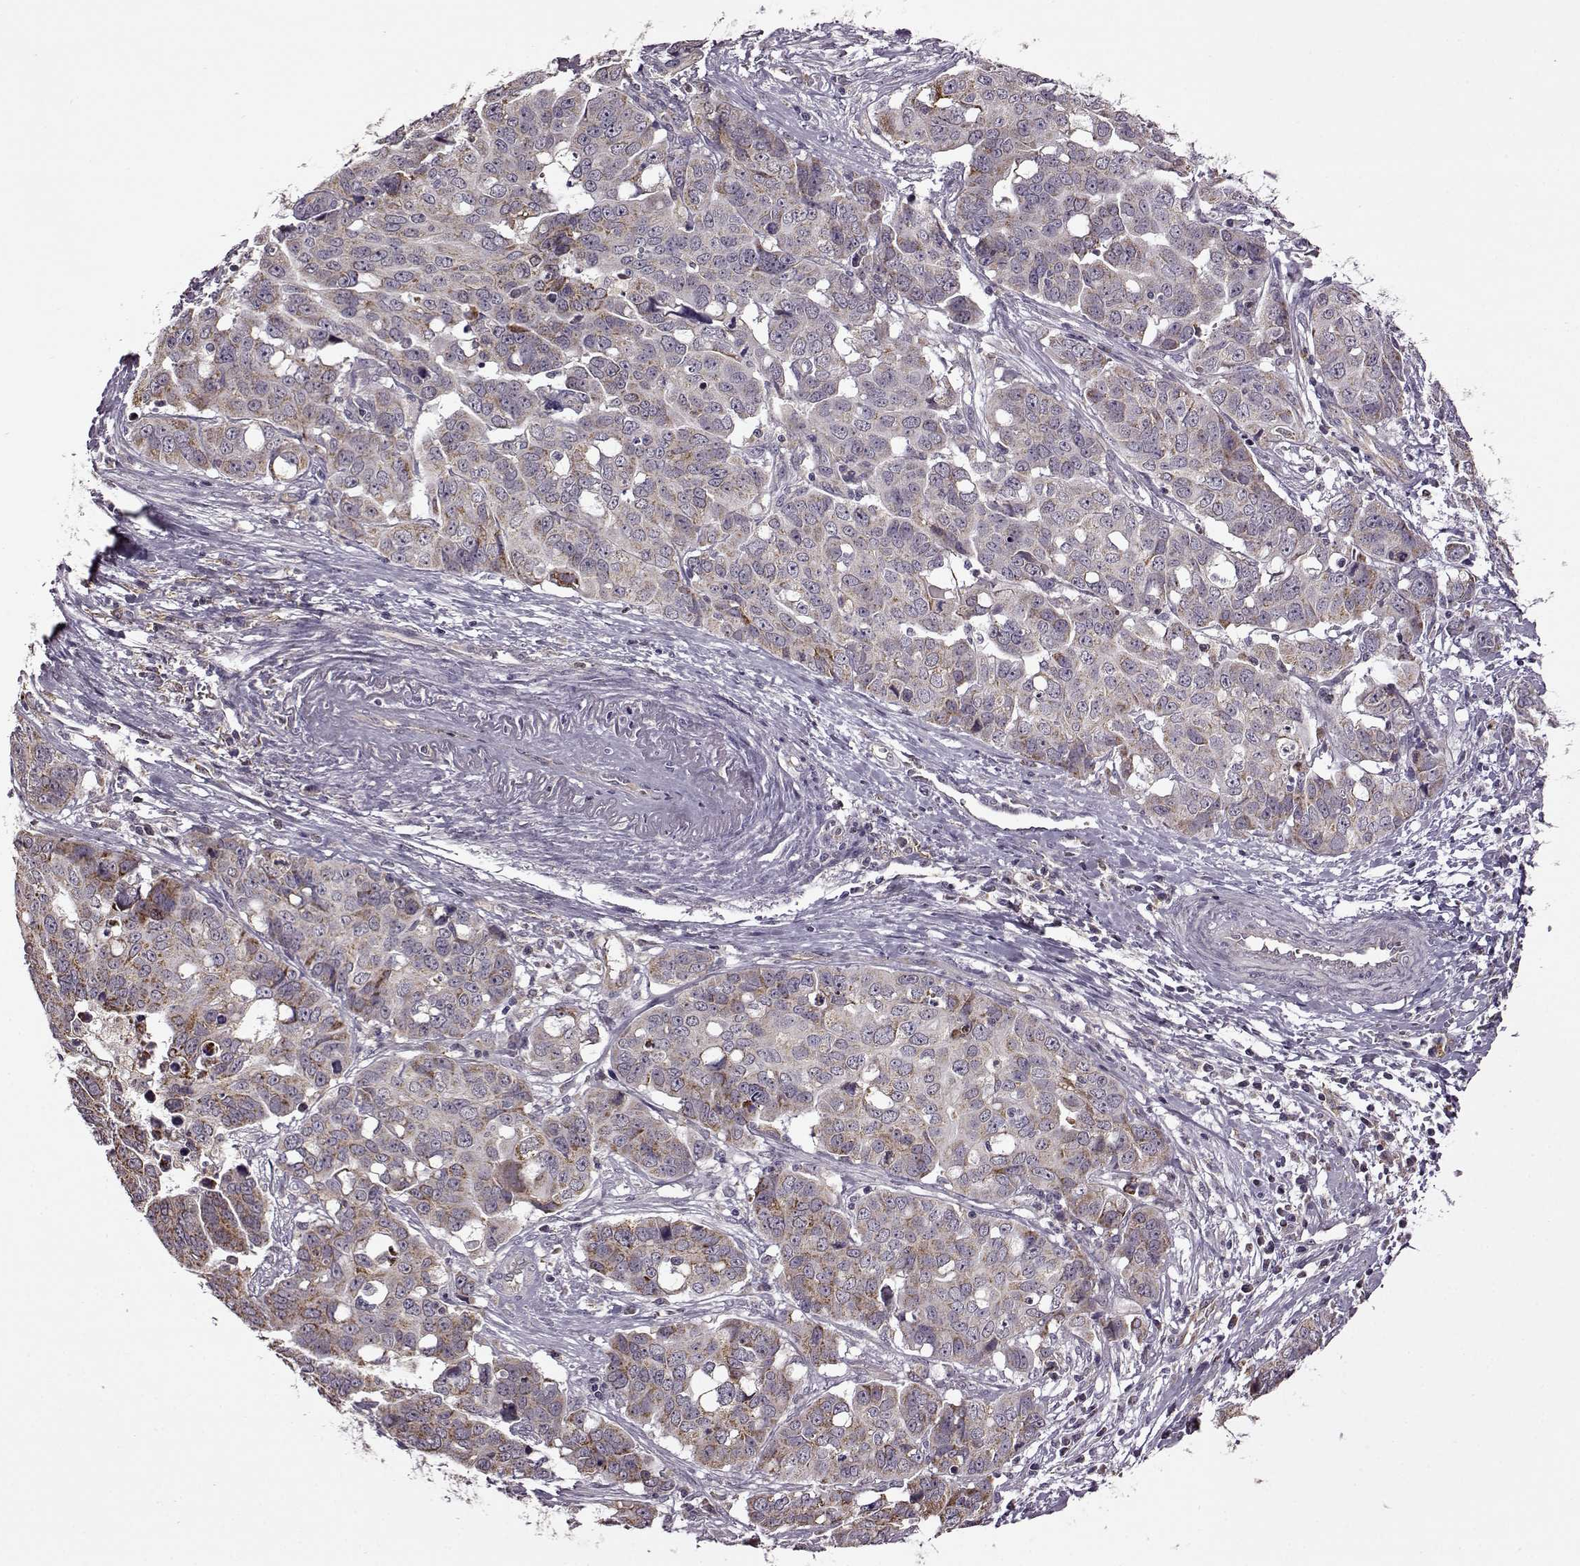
{"staining": {"intensity": "moderate", "quantity": ">75%", "location": "cytoplasmic/membranous"}, "tissue": "ovarian cancer", "cell_type": "Tumor cells", "image_type": "cancer", "snomed": [{"axis": "morphology", "description": "Carcinoma, endometroid"}, {"axis": "topography", "description": "Ovary"}], "caption": "High-magnification brightfield microscopy of ovarian endometroid carcinoma stained with DAB (3,3'-diaminobenzidine) (brown) and counterstained with hematoxylin (blue). tumor cells exhibit moderate cytoplasmic/membranous expression is identified in approximately>75% of cells. The protein is shown in brown color, while the nuclei are stained blue.", "gene": "MTSS1", "patient": {"sex": "female", "age": 78}}